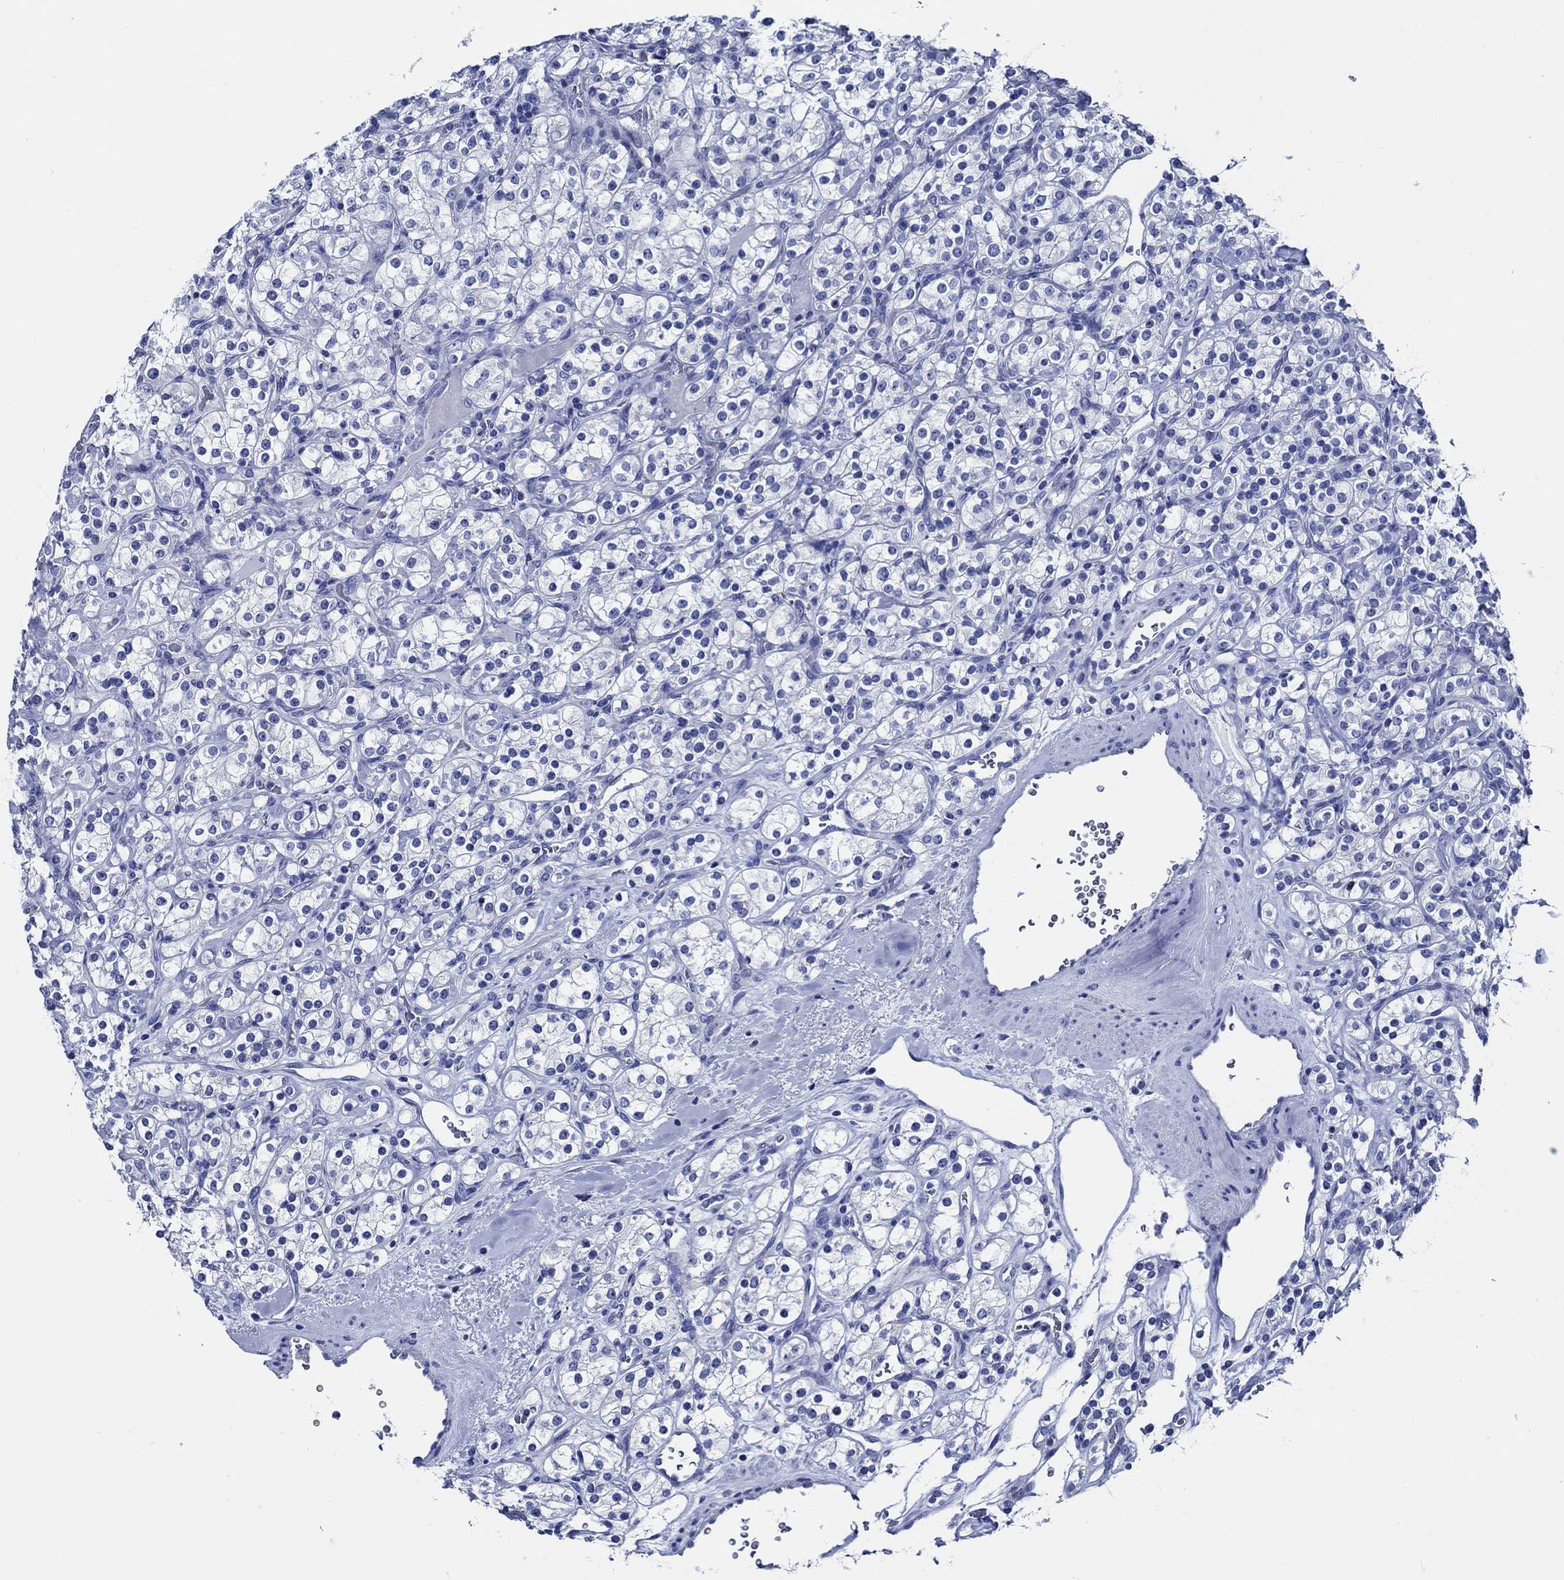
{"staining": {"intensity": "negative", "quantity": "none", "location": "none"}, "tissue": "renal cancer", "cell_type": "Tumor cells", "image_type": "cancer", "snomed": [{"axis": "morphology", "description": "Adenocarcinoma, NOS"}, {"axis": "topography", "description": "Kidney"}], "caption": "Tumor cells show no significant positivity in adenocarcinoma (renal).", "gene": "WDR62", "patient": {"sex": "male", "age": 77}}